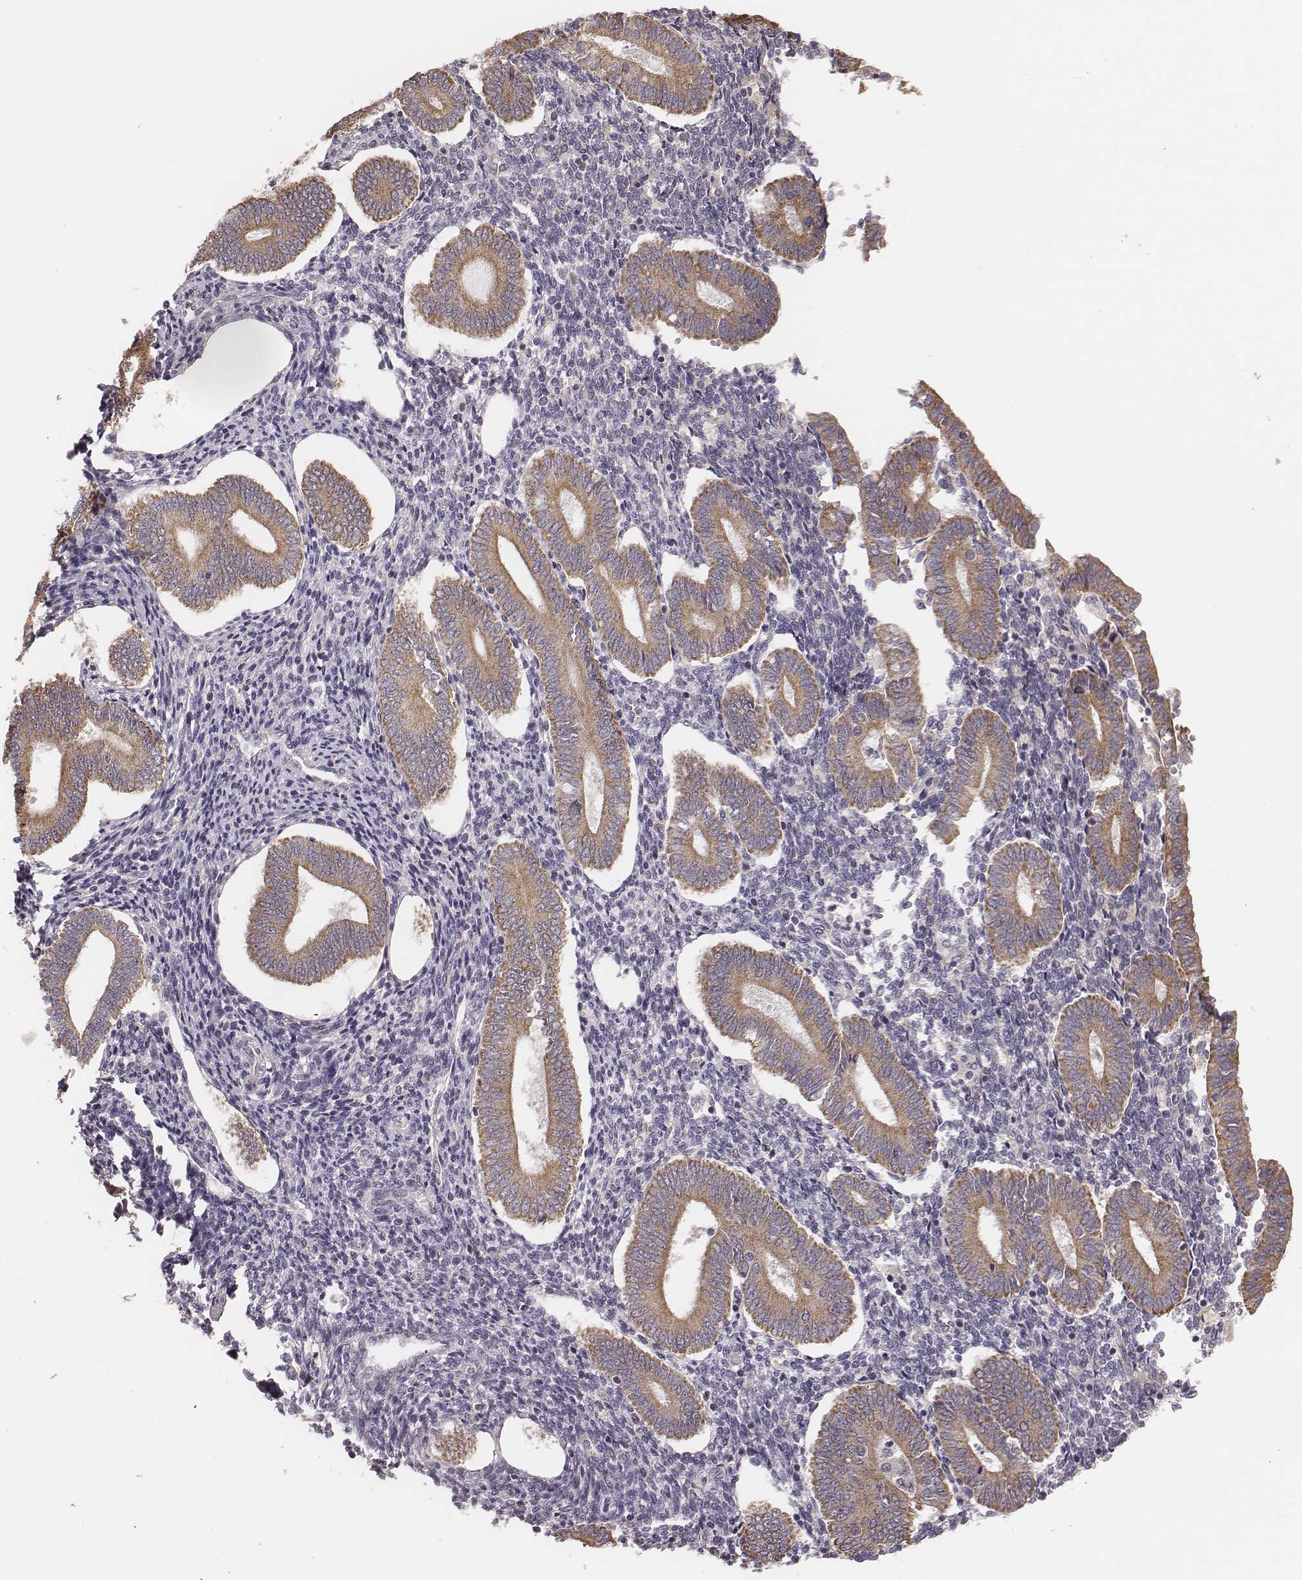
{"staining": {"intensity": "negative", "quantity": "none", "location": "none"}, "tissue": "endometrium", "cell_type": "Cells in endometrial stroma", "image_type": "normal", "snomed": [{"axis": "morphology", "description": "Normal tissue, NOS"}, {"axis": "topography", "description": "Endometrium"}], "caption": "Immunohistochemical staining of normal endometrium demonstrates no significant expression in cells in endometrial stroma.", "gene": "HAVCR1", "patient": {"sex": "female", "age": 40}}